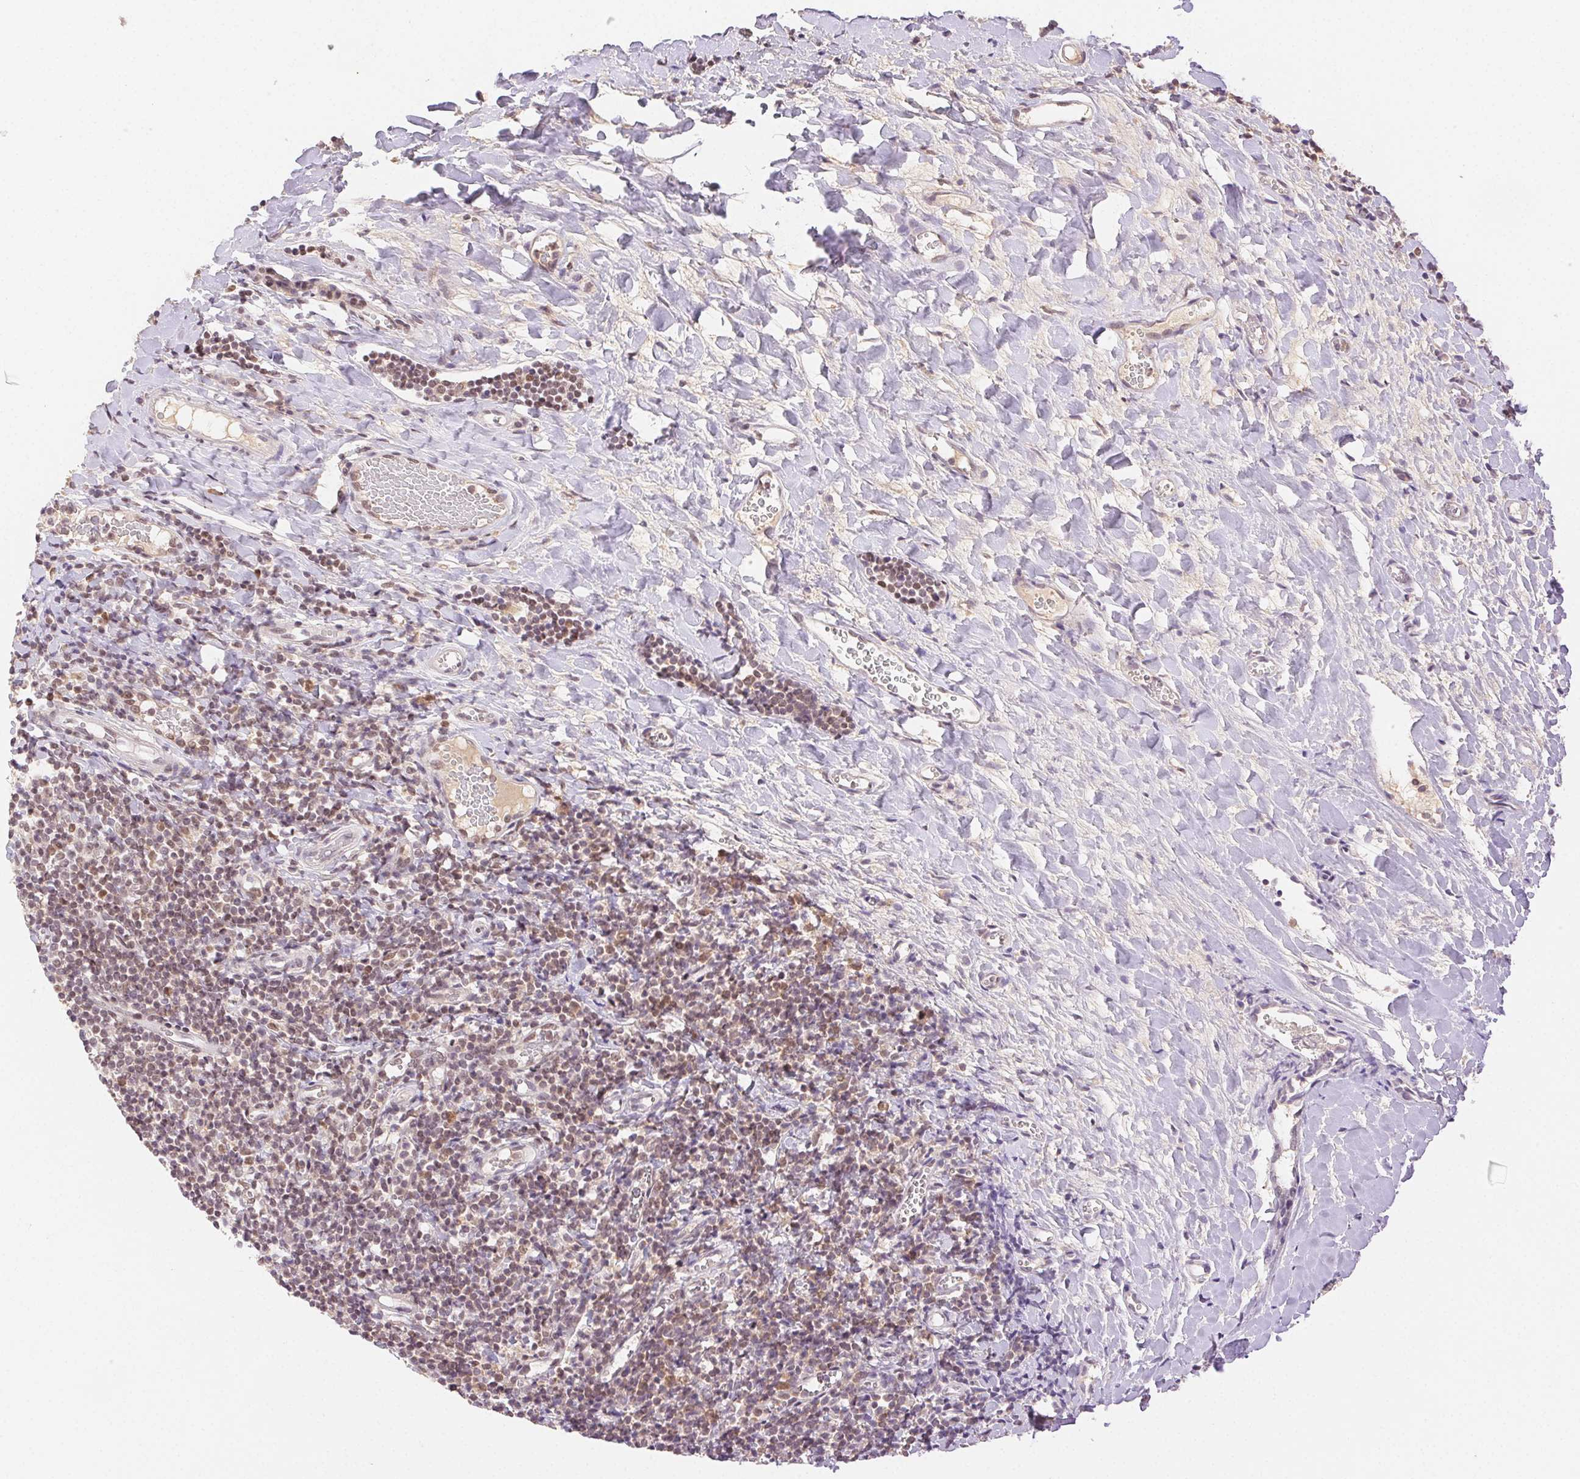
{"staining": {"intensity": "moderate", "quantity": ">75%", "location": "nuclear"}, "tissue": "tonsil", "cell_type": "Germinal center cells", "image_type": "normal", "snomed": [{"axis": "morphology", "description": "Normal tissue, NOS"}, {"axis": "topography", "description": "Tonsil"}], "caption": "A high-resolution micrograph shows immunohistochemistry (IHC) staining of unremarkable tonsil, which shows moderate nuclear staining in approximately >75% of germinal center cells. Immunohistochemistry stains the protein in brown and the nuclei are stained blue.", "gene": "H2AZ1", "patient": {"sex": "female", "age": 10}}